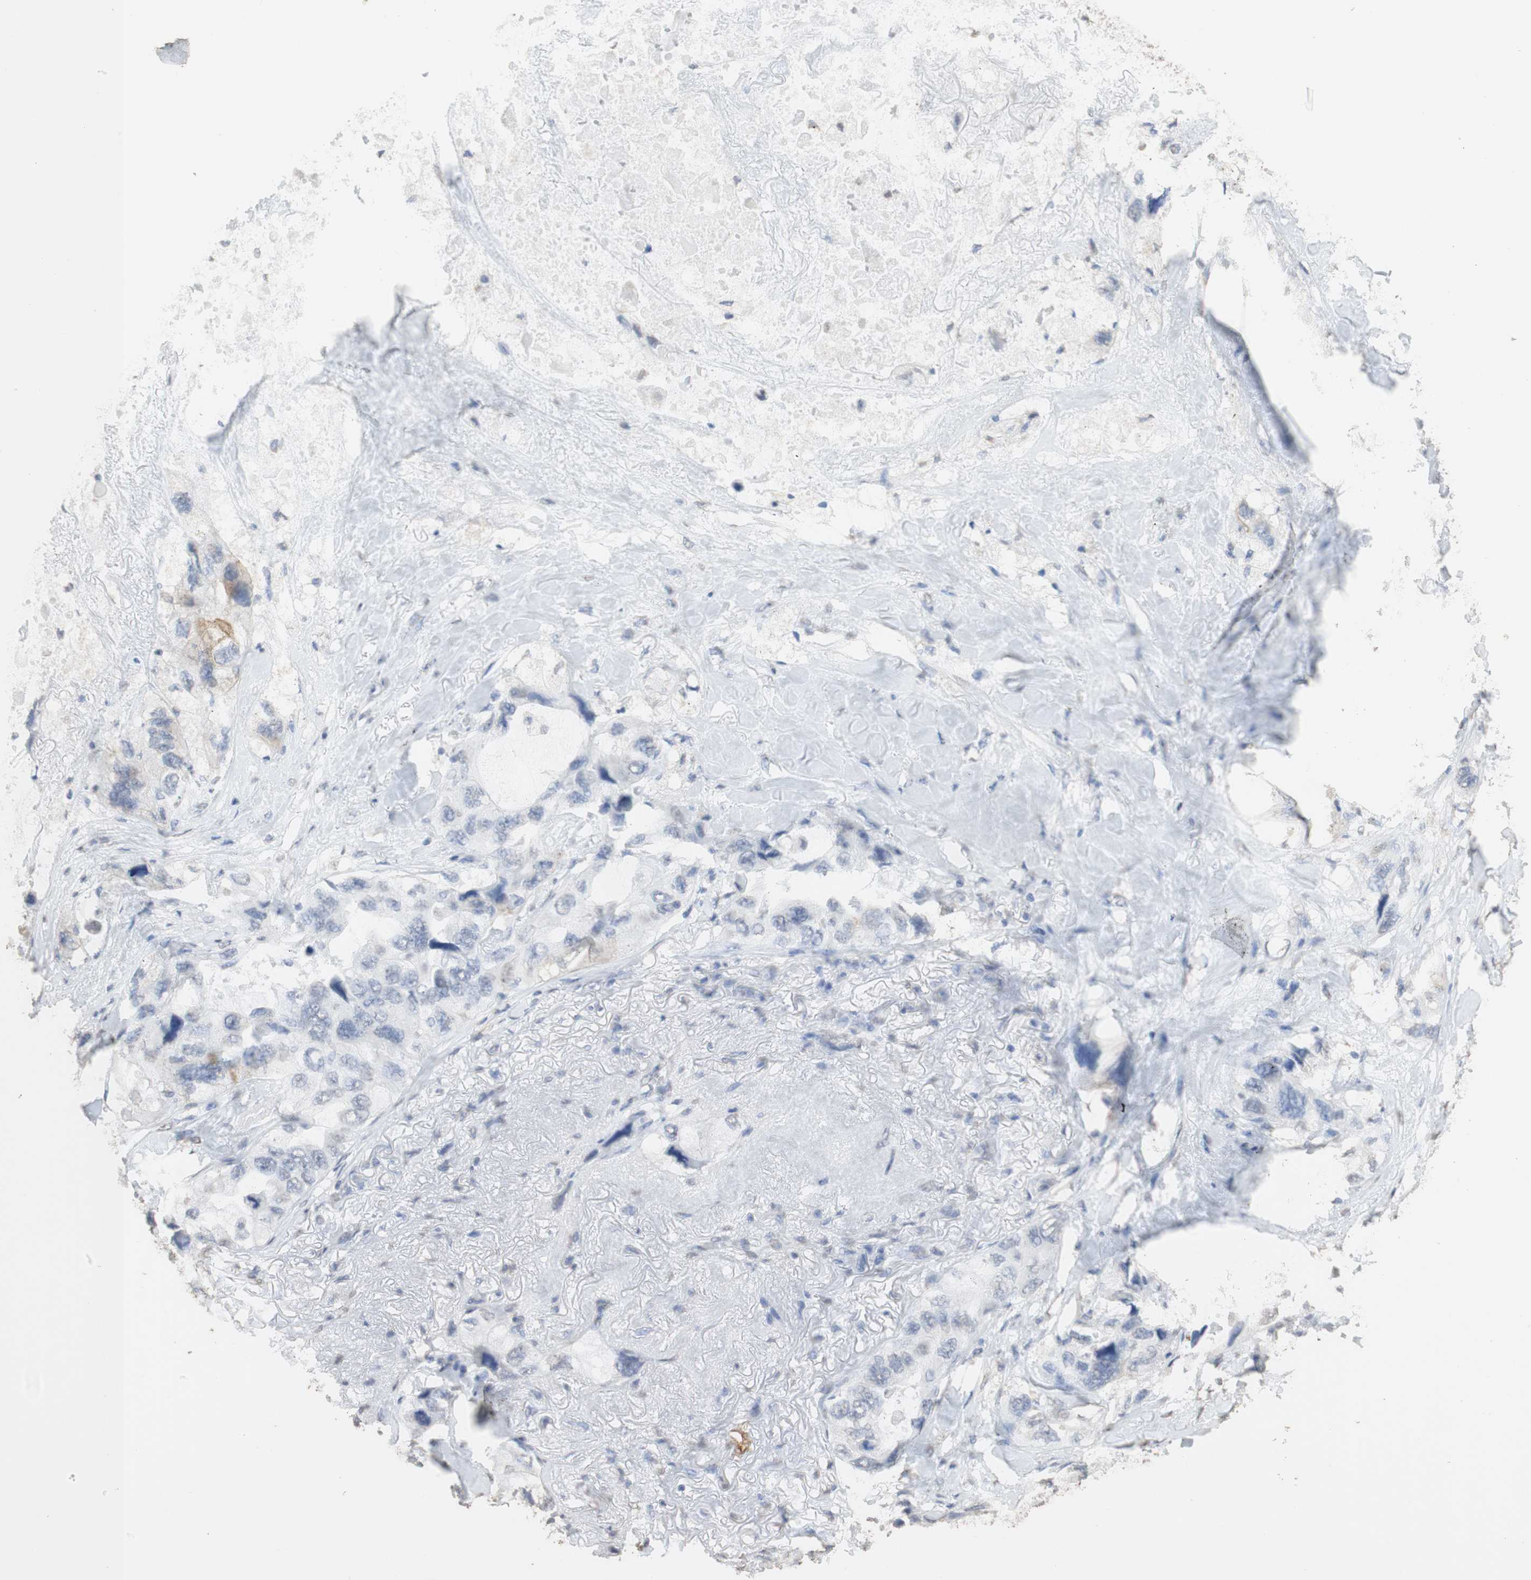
{"staining": {"intensity": "weak", "quantity": "<25%", "location": "cytoplasmic/membranous"}, "tissue": "lung cancer", "cell_type": "Tumor cells", "image_type": "cancer", "snomed": [{"axis": "morphology", "description": "Squamous cell carcinoma, NOS"}, {"axis": "topography", "description": "Lung"}], "caption": "The photomicrograph reveals no significant staining in tumor cells of lung cancer (squamous cell carcinoma). (Brightfield microscopy of DAB immunohistochemistry (IHC) at high magnification).", "gene": "L1CAM", "patient": {"sex": "female", "age": 73}}